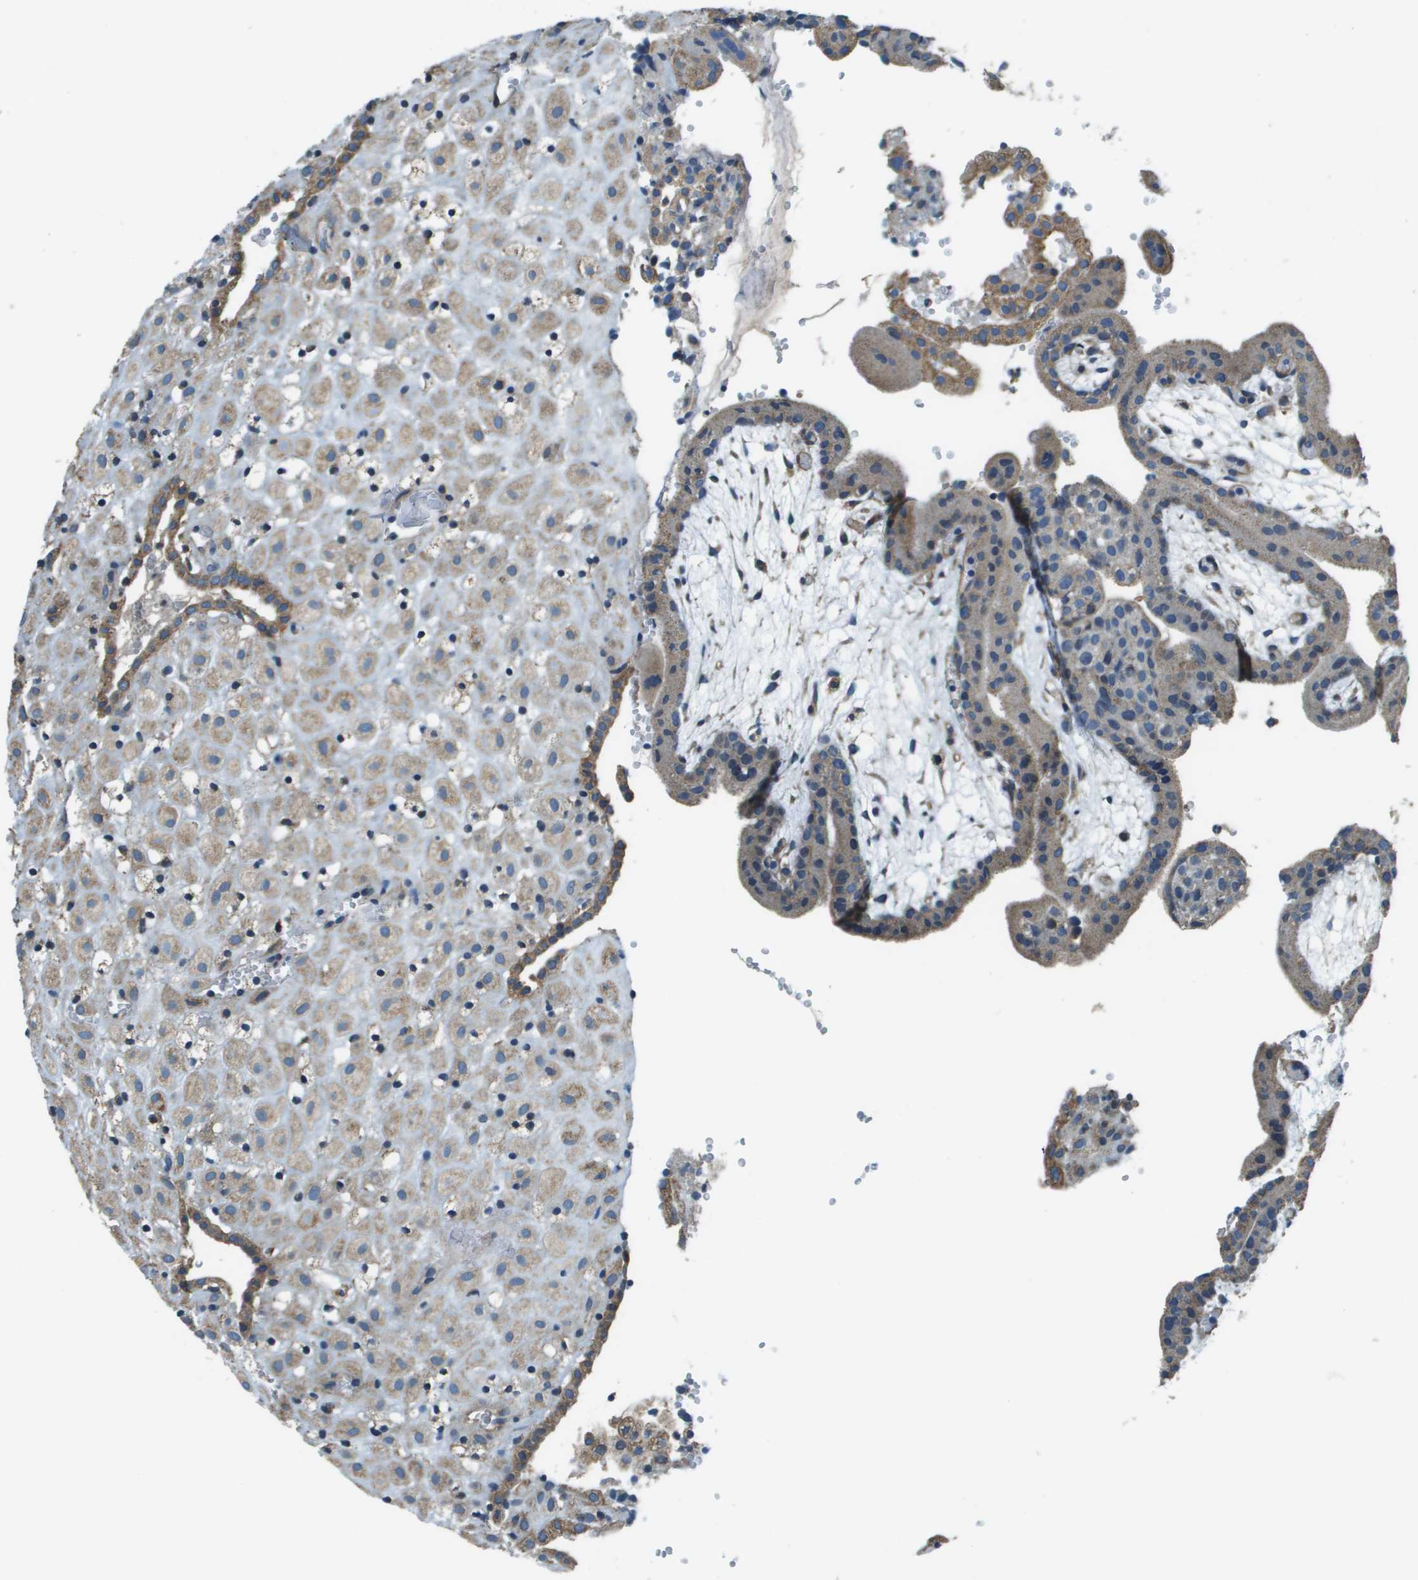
{"staining": {"intensity": "weak", "quantity": "25%-75%", "location": "cytoplasmic/membranous"}, "tissue": "placenta", "cell_type": "Decidual cells", "image_type": "normal", "snomed": [{"axis": "morphology", "description": "Normal tissue, NOS"}, {"axis": "topography", "description": "Placenta"}], "caption": "The histopathology image shows immunohistochemical staining of benign placenta. There is weak cytoplasmic/membranous positivity is present in about 25%-75% of decidual cells.", "gene": "TMEM51", "patient": {"sex": "female", "age": 18}}